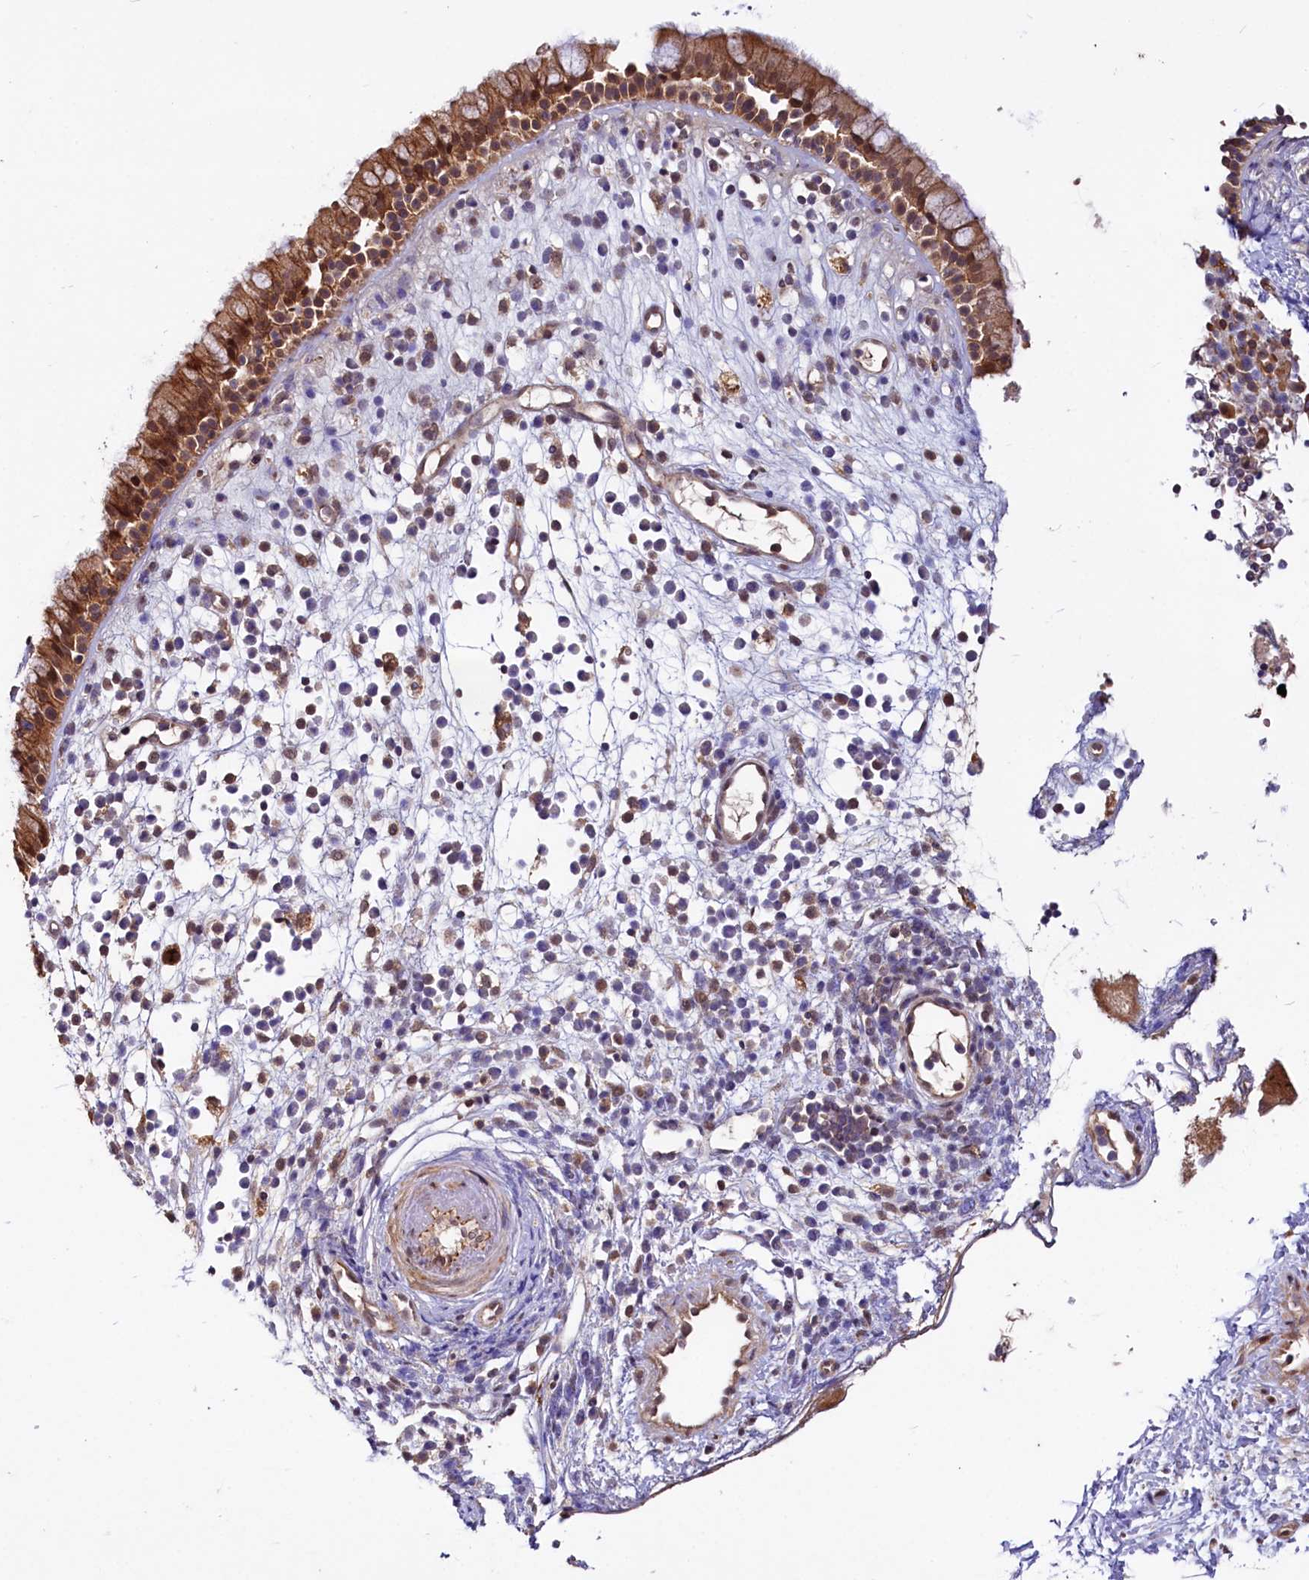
{"staining": {"intensity": "moderate", "quantity": ">75%", "location": "cytoplasmic/membranous"}, "tissue": "nasopharynx", "cell_type": "Respiratory epithelial cells", "image_type": "normal", "snomed": [{"axis": "morphology", "description": "Normal tissue, NOS"}, {"axis": "morphology", "description": "Inflammation, NOS"}, {"axis": "topography", "description": "Nasopharynx"}], "caption": "Immunohistochemistry photomicrograph of normal human nasopharynx stained for a protein (brown), which reveals medium levels of moderate cytoplasmic/membranous staining in approximately >75% of respiratory epithelial cells.", "gene": "UBE3A", "patient": {"sex": "male", "age": 29}}